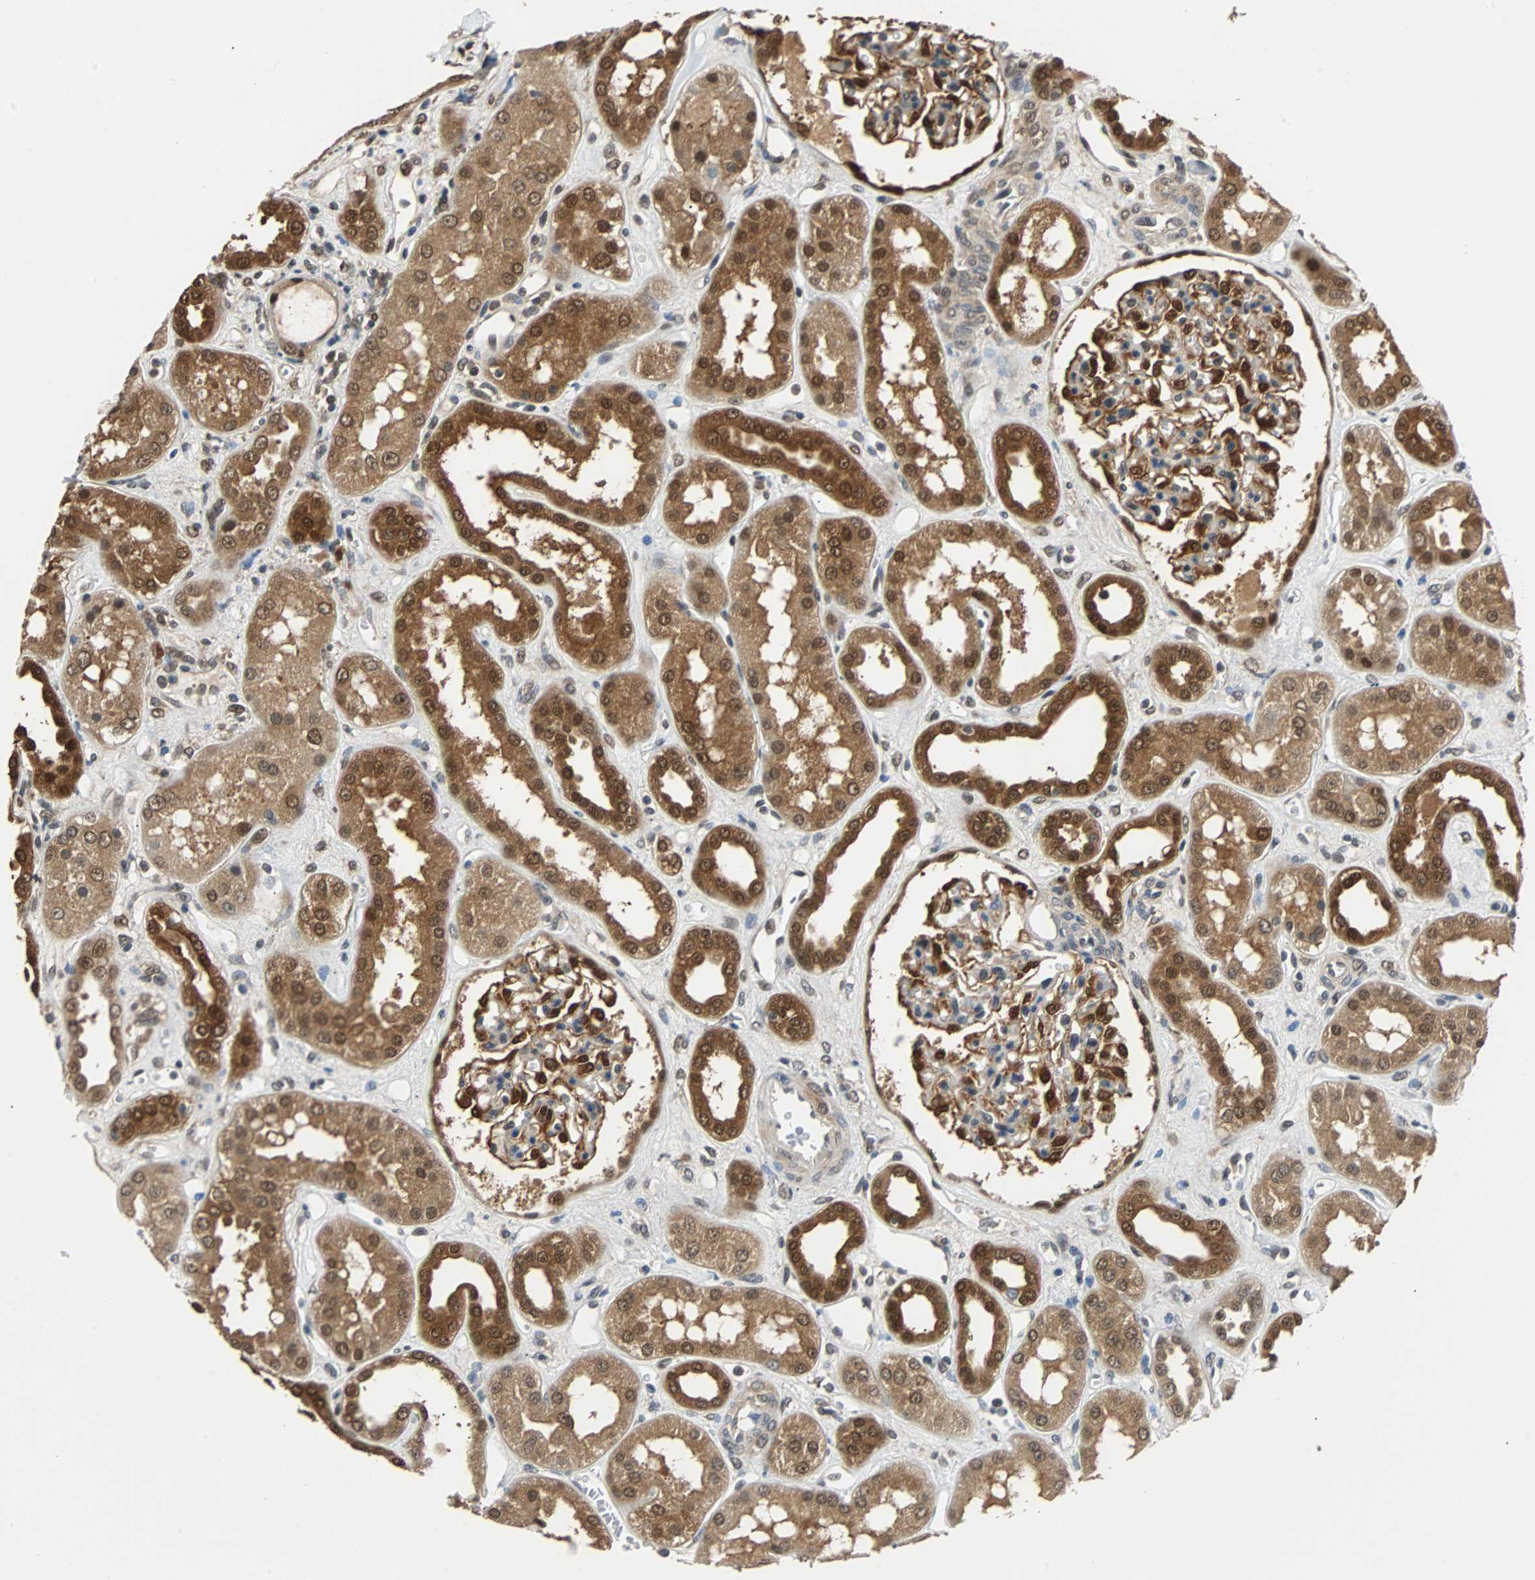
{"staining": {"intensity": "strong", "quantity": "25%-75%", "location": "nuclear"}, "tissue": "kidney", "cell_type": "Cells in glomeruli", "image_type": "normal", "snomed": [{"axis": "morphology", "description": "Normal tissue, NOS"}, {"axis": "topography", "description": "Kidney"}], "caption": "Unremarkable kidney displays strong nuclear positivity in approximately 25%-75% of cells in glomeruli, visualized by immunohistochemistry. (DAB (3,3'-diaminobenzidine) IHC, brown staining for protein, blue staining for nuclei).", "gene": "PRDX6", "patient": {"sex": "male", "age": 59}}